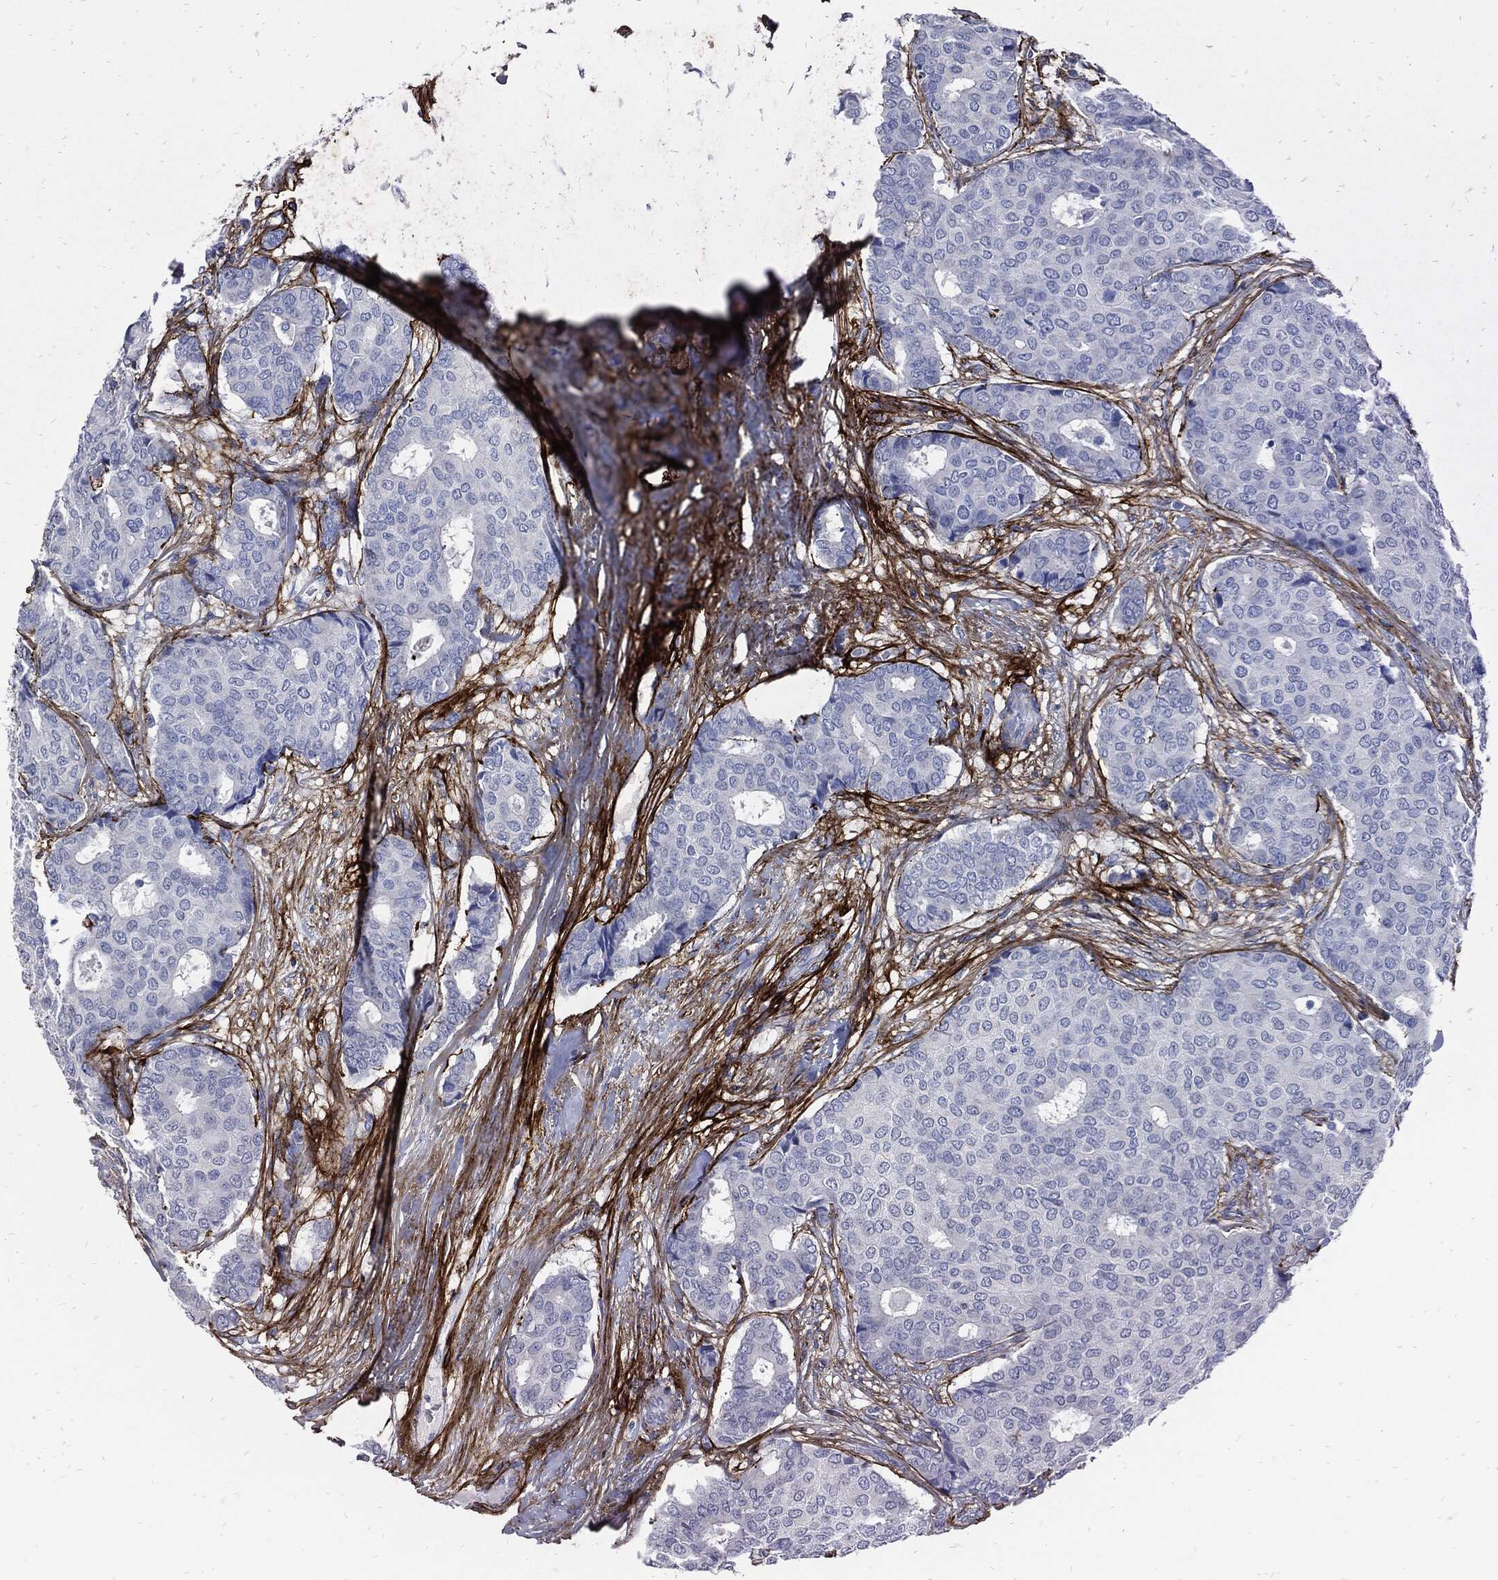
{"staining": {"intensity": "negative", "quantity": "none", "location": "none"}, "tissue": "breast cancer", "cell_type": "Tumor cells", "image_type": "cancer", "snomed": [{"axis": "morphology", "description": "Duct carcinoma"}, {"axis": "topography", "description": "Breast"}], "caption": "Immunohistochemistry of breast cancer reveals no staining in tumor cells. (Stains: DAB (3,3'-diaminobenzidine) immunohistochemistry (IHC) with hematoxylin counter stain, Microscopy: brightfield microscopy at high magnification).", "gene": "FBN1", "patient": {"sex": "female", "age": 75}}